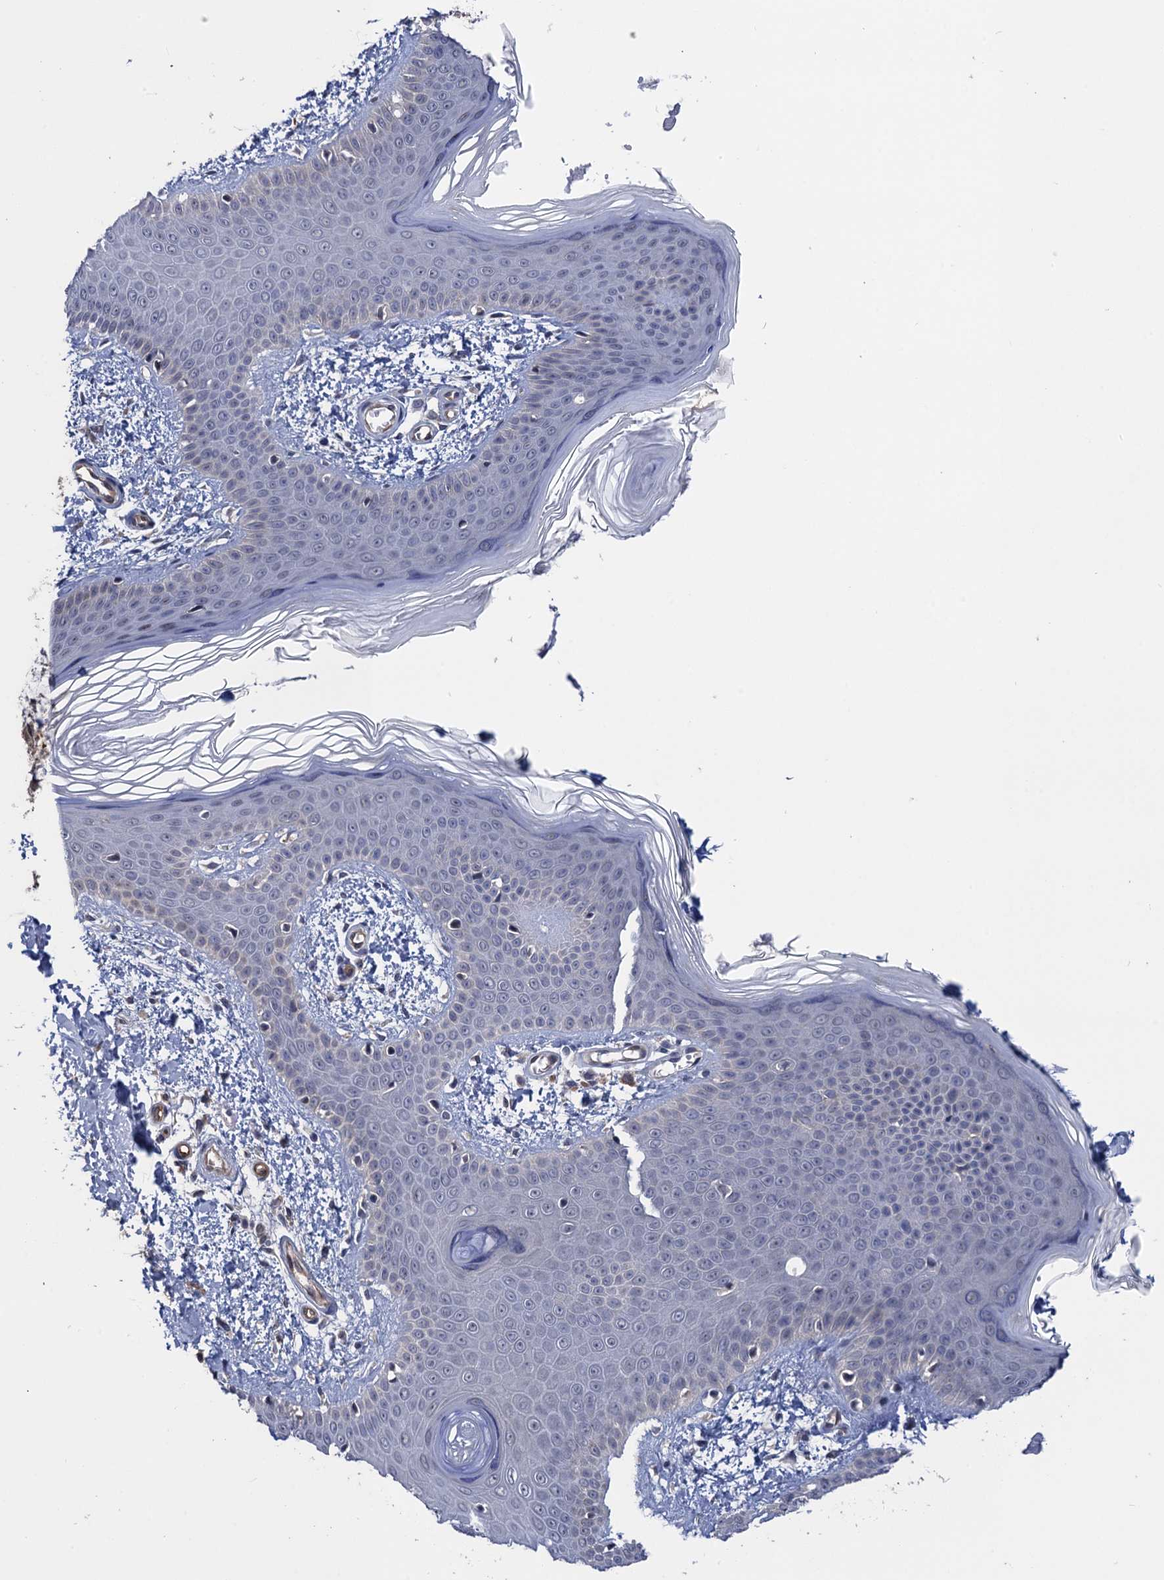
{"staining": {"intensity": "negative", "quantity": "none", "location": "none"}, "tissue": "skin", "cell_type": "Fibroblasts", "image_type": "normal", "snomed": [{"axis": "morphology", "description": "Normal tissue, NOS"}, {"axis": "topography", "description": "Skin"}], "caption": "Protein analysis of unremarkable skin exhibits no significant staining in fibroblasts. (DAB (3,3'-diaminobenzidine) IHC with hematoxylin counter stain).", "gene": "NEK8", "patient": {"sex": "male", "age": 37}}